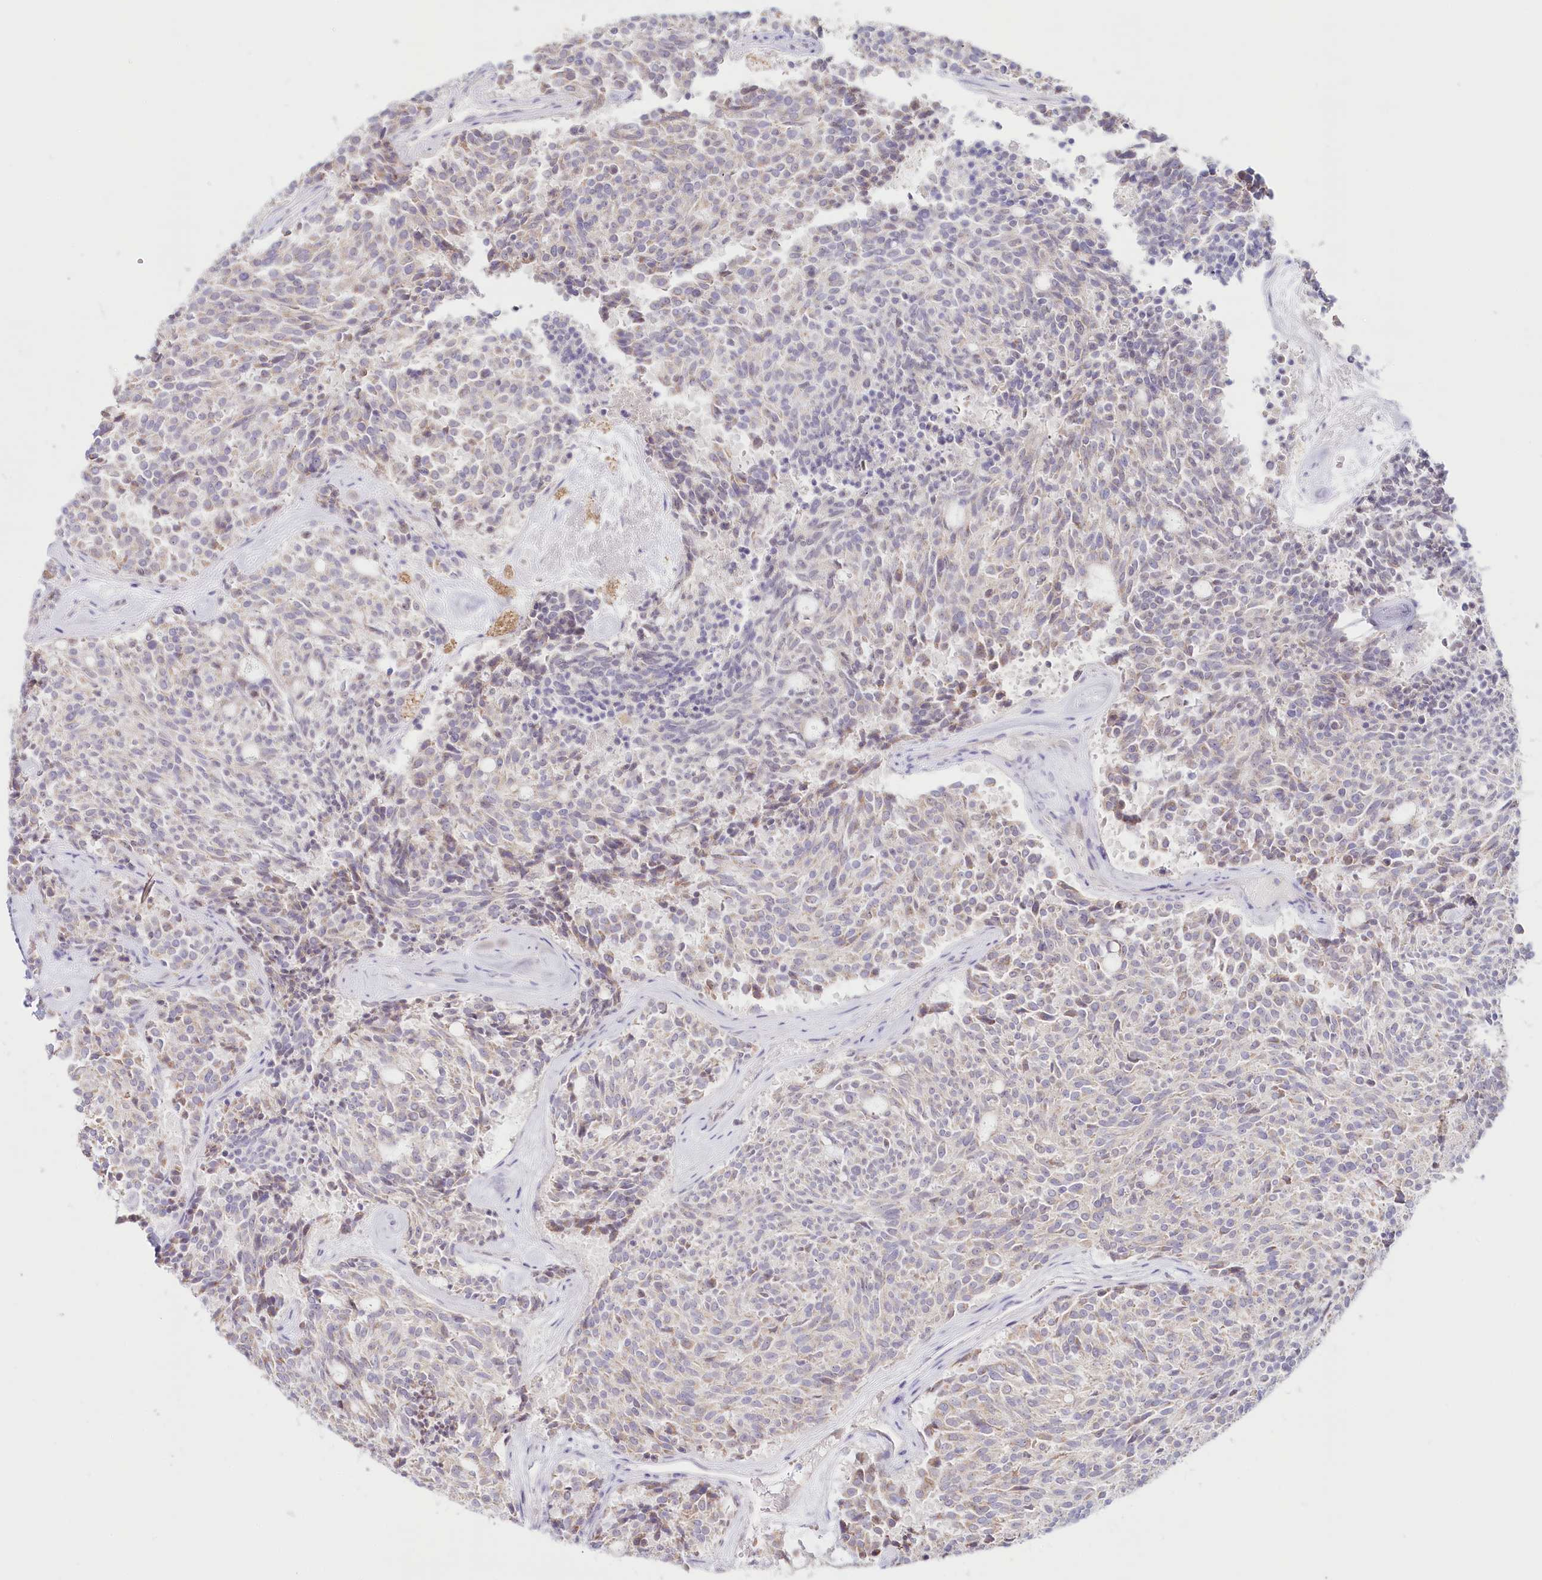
{"staining": {"intensity": "weak", "quantity": "<25%", "location": "cytoplasmic/membranous"}, "tissue": "carcinoid", "cell_type": "Tumor cells", "image_type": "cancer", "snomed": [{"axis": "morphology", "description": "Carcinoid, malignant, NOS"}, {"axis": "topography", "description": "Pancreas"}], "caption": "High power microscopy photomicrograph of an immunohistochemistry histopathology image of malignant carcinoid, revealing no significant staining in tumor cells. Nuclei are stained in blue.", "gene": "PSAPL1", "patient": {"sex": "female", "age": 54}}